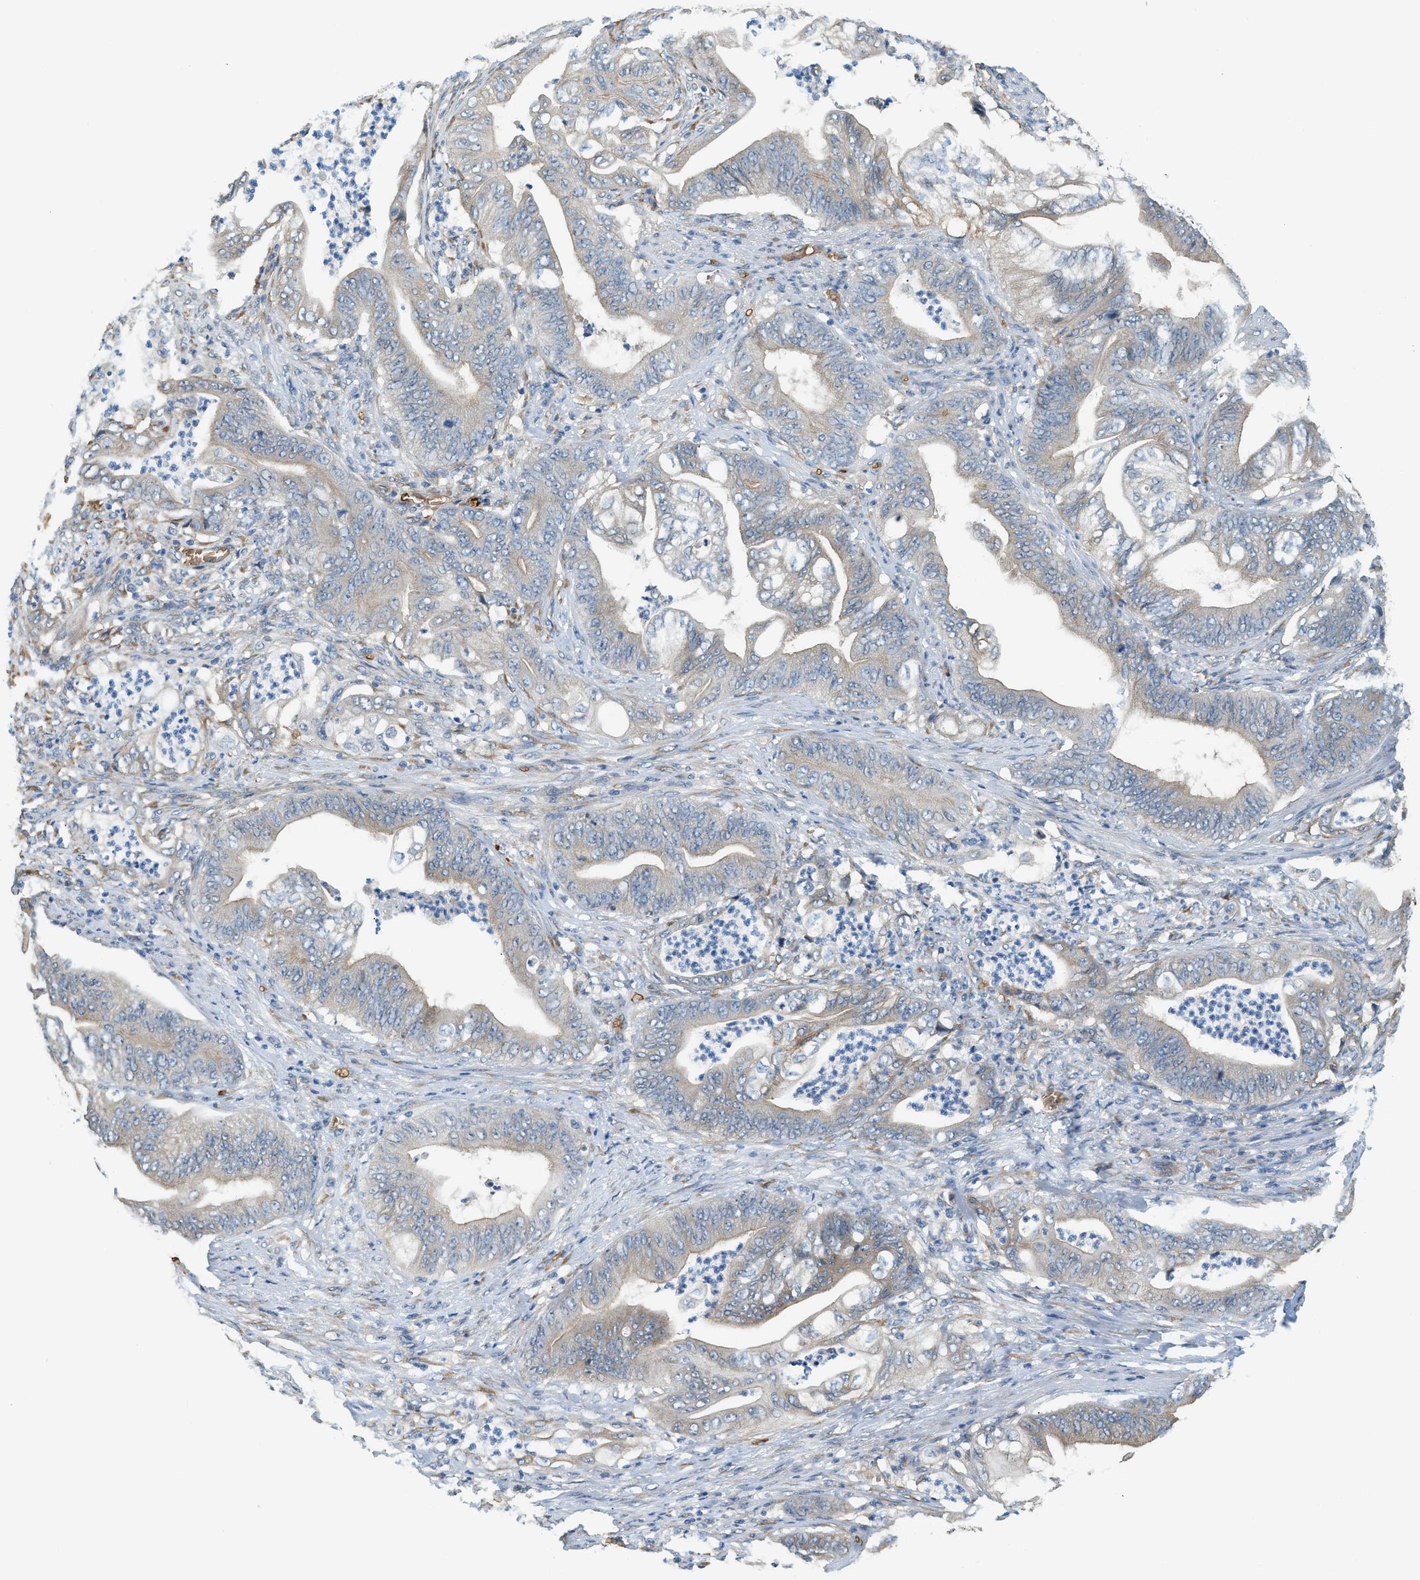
{"staining": {"intensity": "negative", "quantity": "none", "location": "none"}, "tissue": "stomach cancer", "cell_type": "Tumor cells", "image_type": "cancer", "snomed": [{"axis": "morphology", "description": "Adenocarcinoma, NOS"}, {"axis": "topography", "description": "Stomach"}], "caption": "This is an immunohistochemistry histopathology image of human stomach adenocarcinoma. There is no staining in tumor cells.", "gene": "CYTH2", "patient": {"sex": "female", "age": 73}}